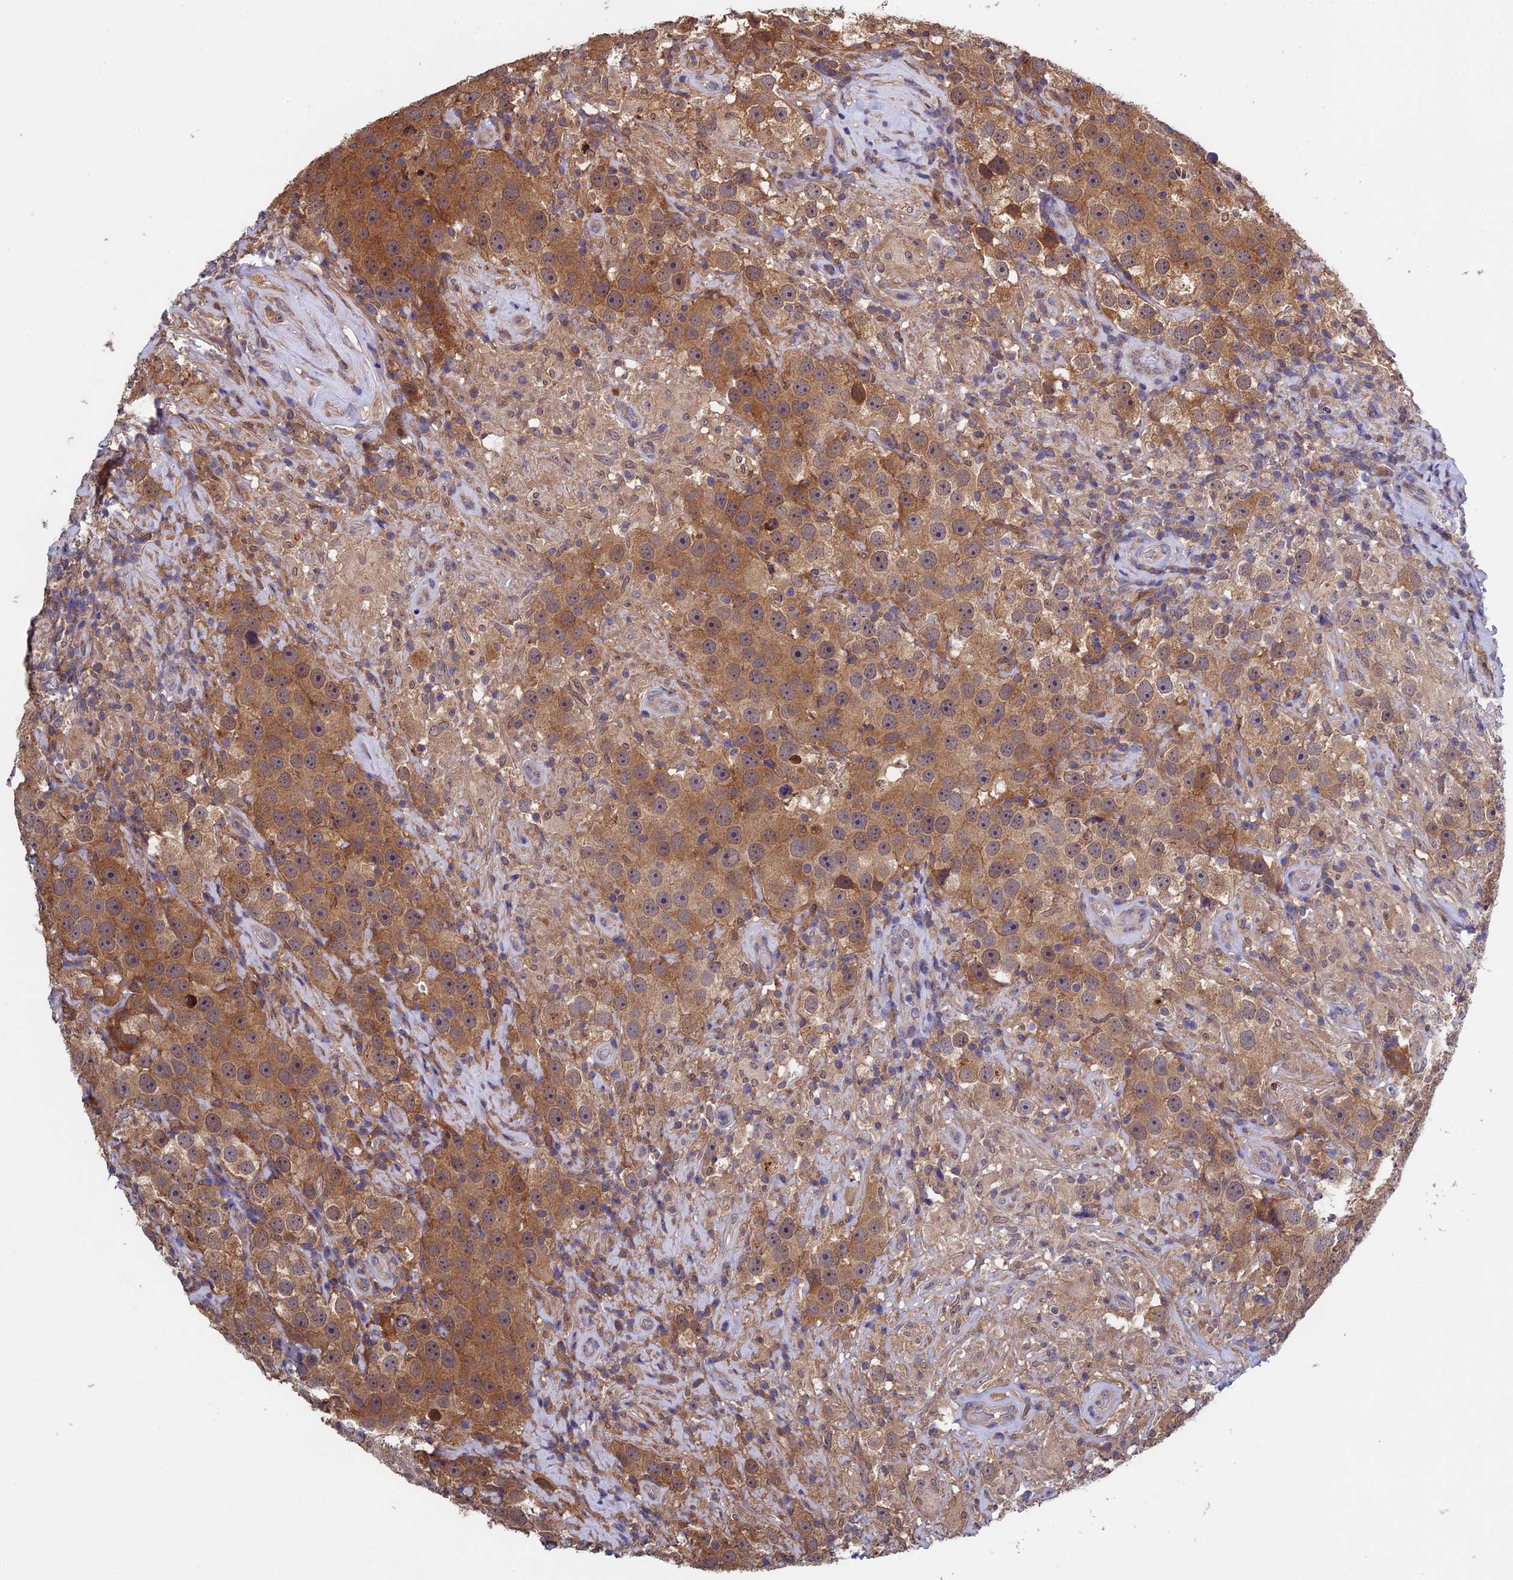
{"staining": {"intensity": "moderate", "quantity": ">75%", "location": "cytoplasmic/membranous"}, "tissue": "testis cancer", "cell_type": "Tumor cells", "image_type": "cancer", "snomed": [{"axis": "morphology", "description": "Seminoma, NOS"}, {"axis": "topography", "description": "Testis"}], "caption": "This image displays seminoma (testis) stained with immunohistochemistry (IHC) to label a protein in brown. The cytoplasmic/membranous of tumor cells show moderate positivity for the protein. Nuclei are counter-stained blue.", "gene": "LCMT1", "patient": {"sex": "male", "age": 49}}